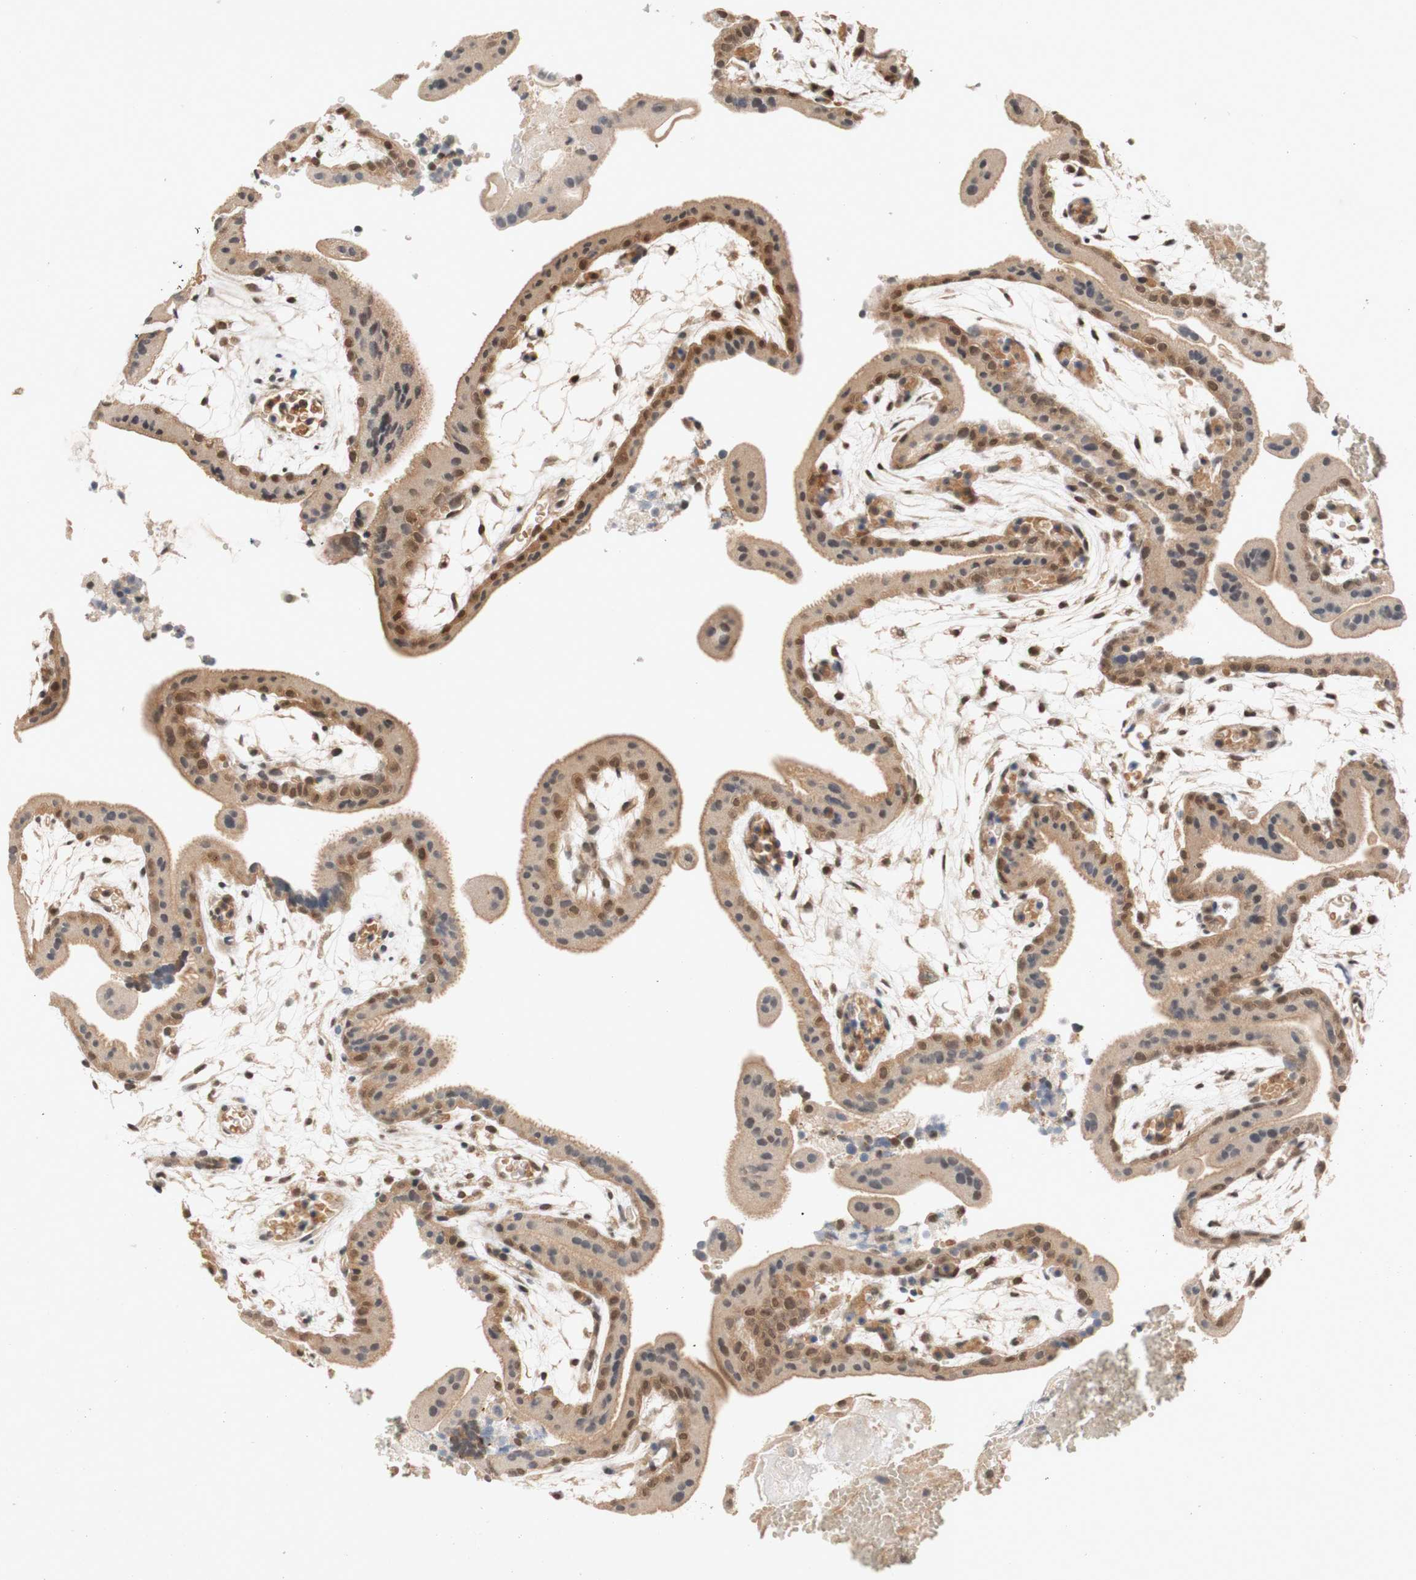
{"staining": {"intensity": "moderate", "quantity": ">75%", "location": "cytoplasmic/membranous,nuclear"}, "tissue": "placenta", "cell_type": "Trophoblastic cells", "image_type": "normal", "snomed": [{"axis": "morphology", "description": "Normal tissue, NOS"}, {"axis": "topography", "description": "Placenta"}], "caption": "Placenta stained for a protein (brown) displays moderate cytoplasmic/membranous,nuclear positive positivity in approximately >75% of trophoblastic cells.", "gene": "PIN1", "patient": {"sex": "female", "age": 18}}